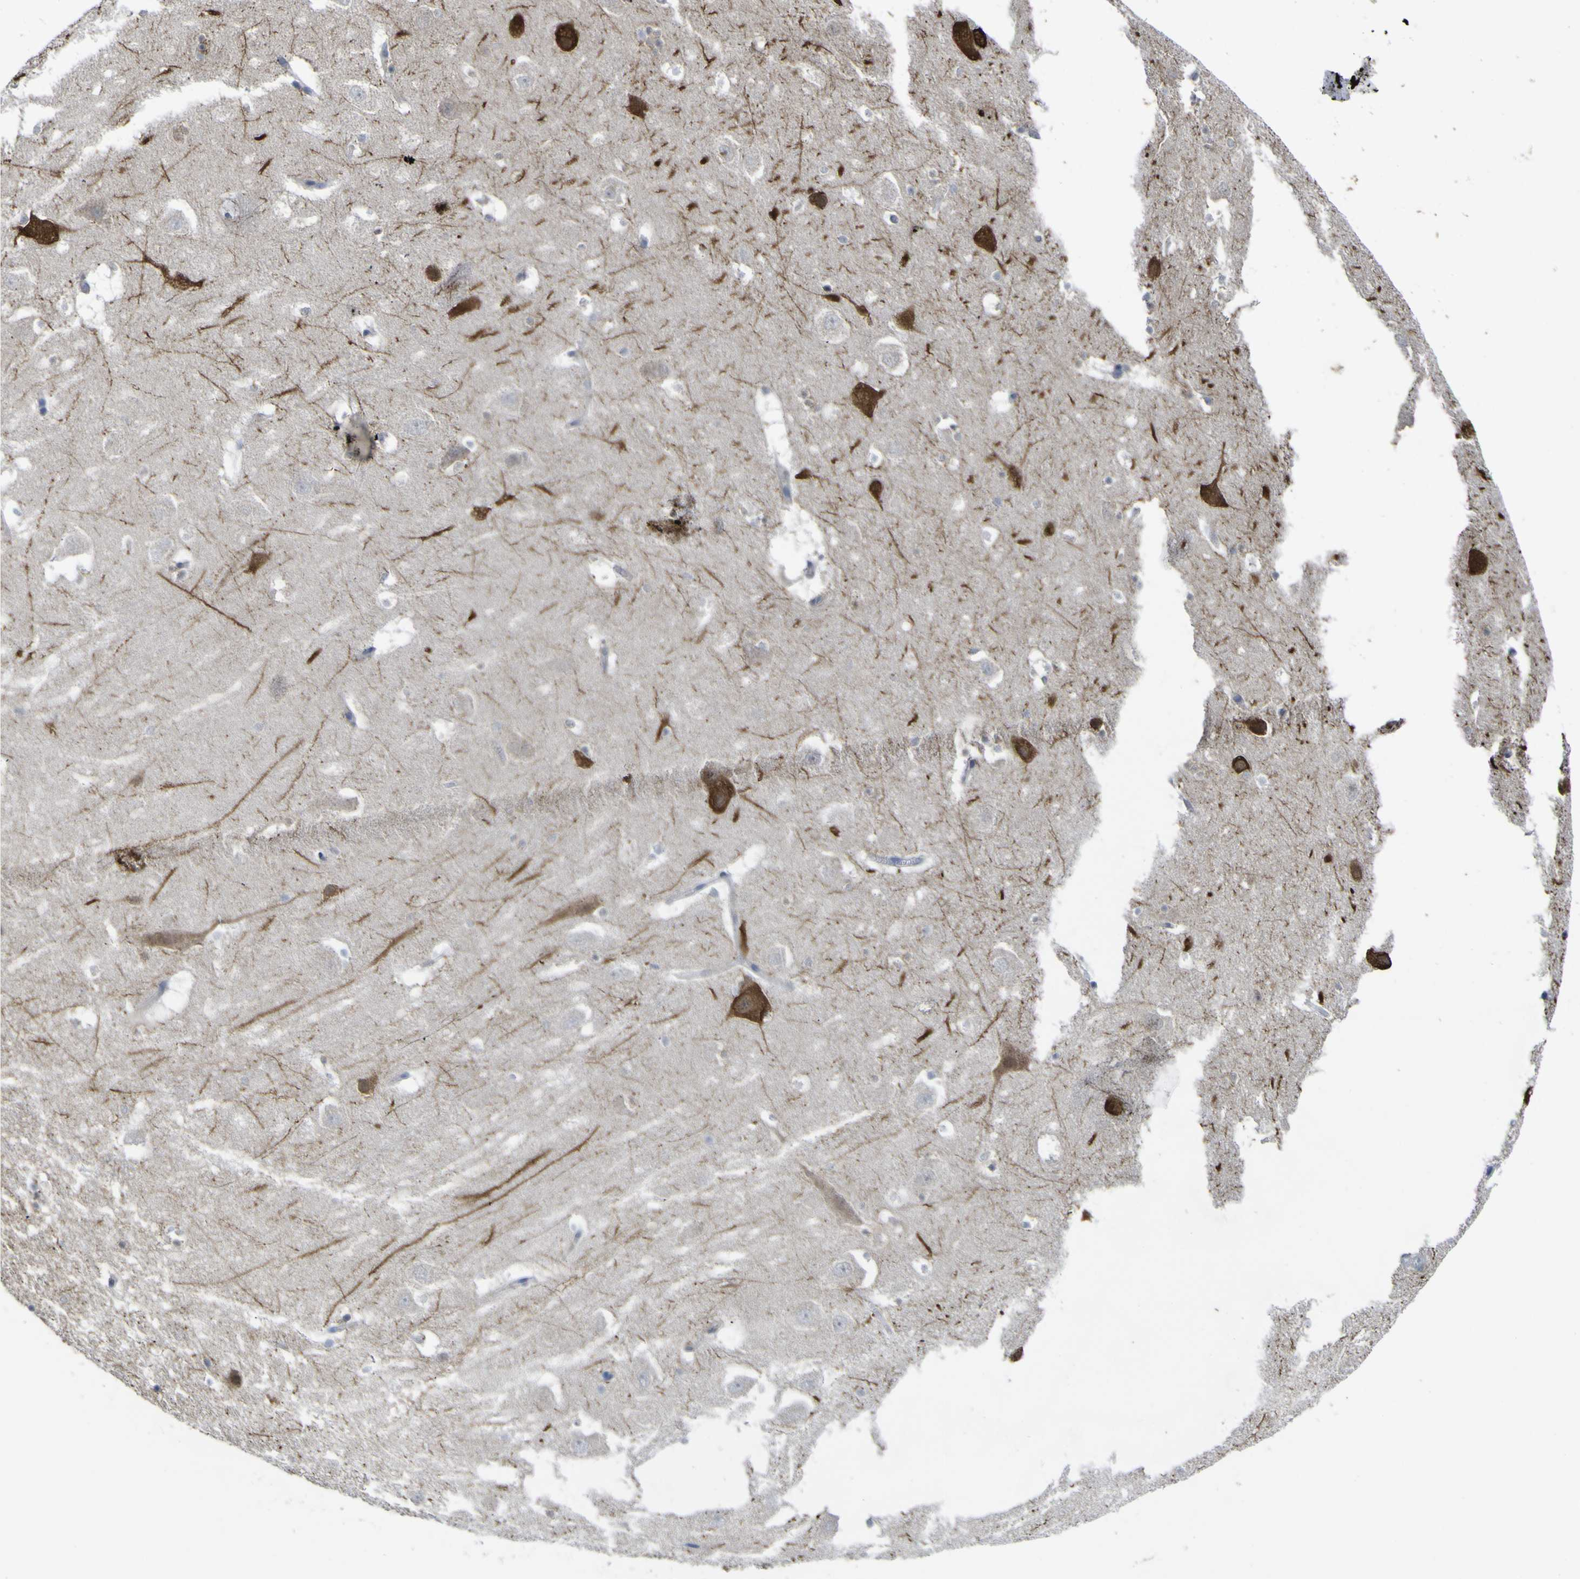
{"staining": {"intensity": "negative", "quantity": "none", "location": "none"}, "tissue": "hippocampus", "cell_type": "Glial cells", "image_type": "normal", "snomed": [{"axis": "morphology", "description": "Normal tissue, NOS"}, {"axis": "topography", "description": "Hippocampus"}], "caption": "Glial cells show no significant protein expression in unremarkable hippocampus.", "gene": "TNFRSF11A", "patient": {"sex": "male", "age": 45}}